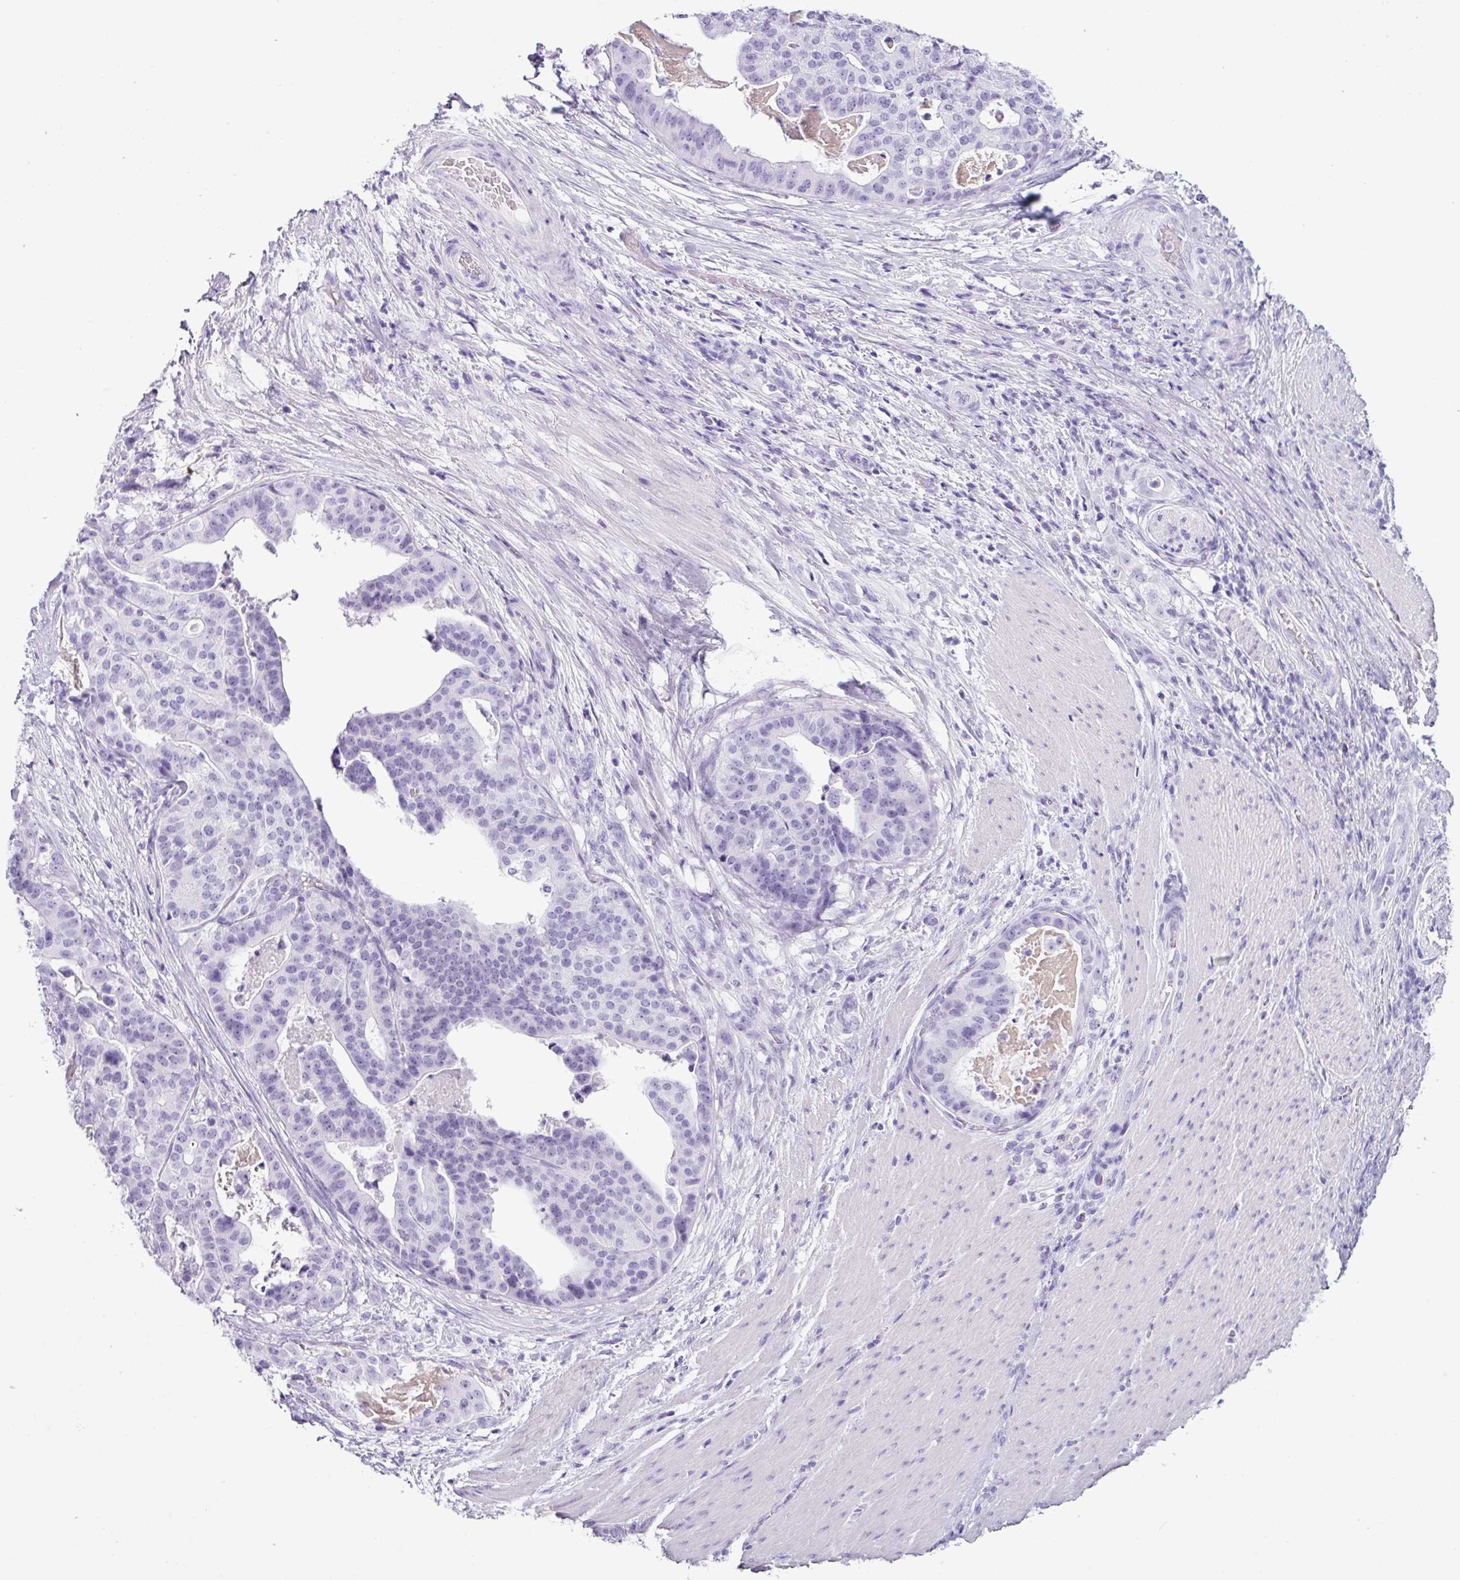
{"staining": {"intensity": "negative", "quantity": "none", "location": "none"}, "tissue": "stomach cancer", "cell_type": "Tumor cells", "image_type": "cancer", "snomed": [{"axis": "morphology", "description": "Adenocarcinoma, NOS"}, {"axis": "topography", "description": "Stomach"}], "caption": "Human stomach cancer (adenocarcinoma) stained for a protein using IHC displays no staining in tumor cells.", "gene": "SCT", "patient": {"sex": "male", "age": 48}}